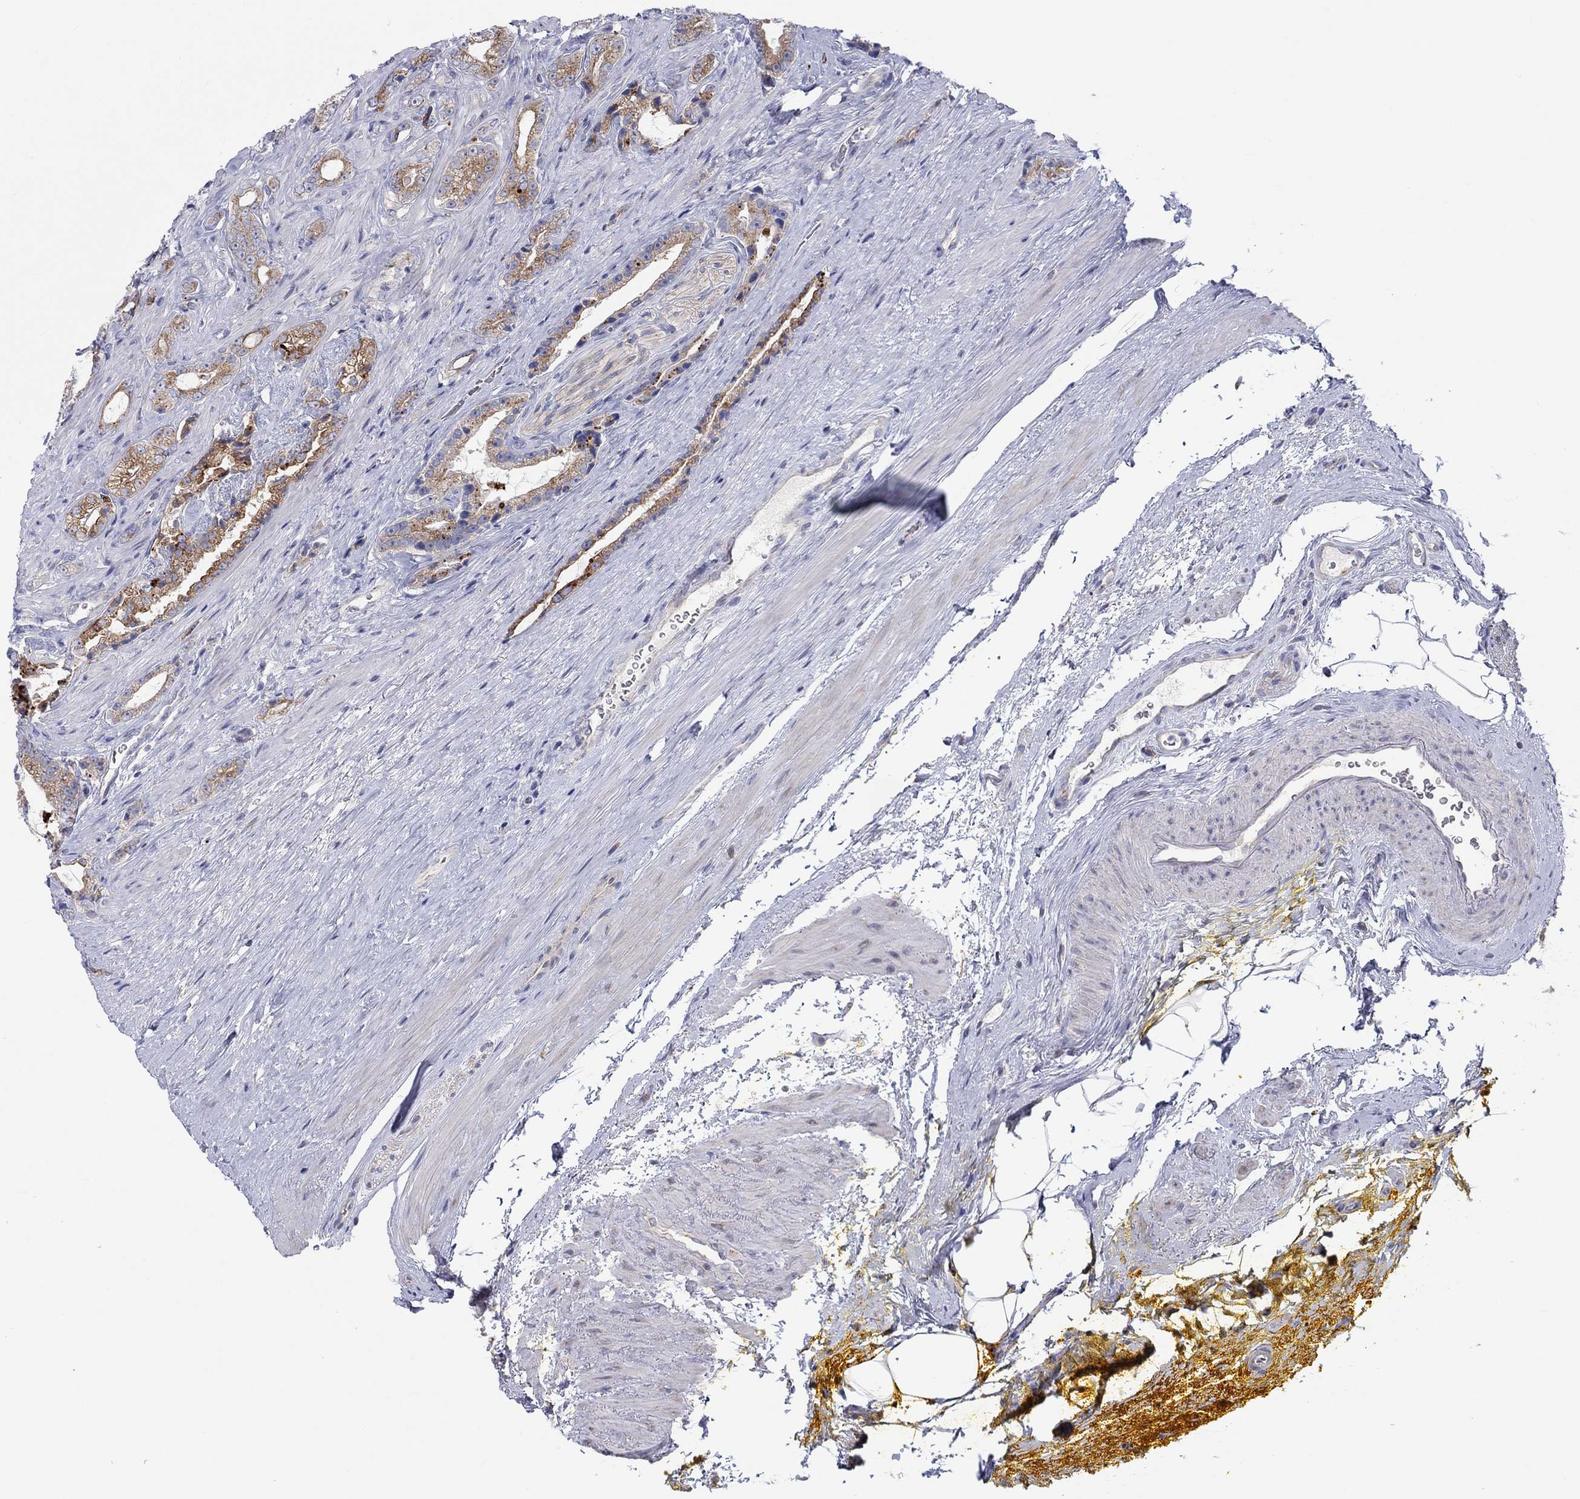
{"staining": {"intensity": "moderate", "quantity": ">75%", "location": "cytoplasmic/membranous"}, "tissue": "prostate cancer", "cell_type": "Tumor cells", "image_type": "cancer", "snomed": [{"axis": "morphology", "description": "Adenocarcinoma, NOS"}, {"axis": "topography", "description": "Prostate"}], "caption": "Protein analysis of prostate cancer tissue reveals moderate cytoplasmic/membranous expression in approximately >75% of tumor cells. (Brightfield microscopy of DAB IHC at high magnification).", "gene": "BCO2", "patient": {"sex": "male", "age": 67}}